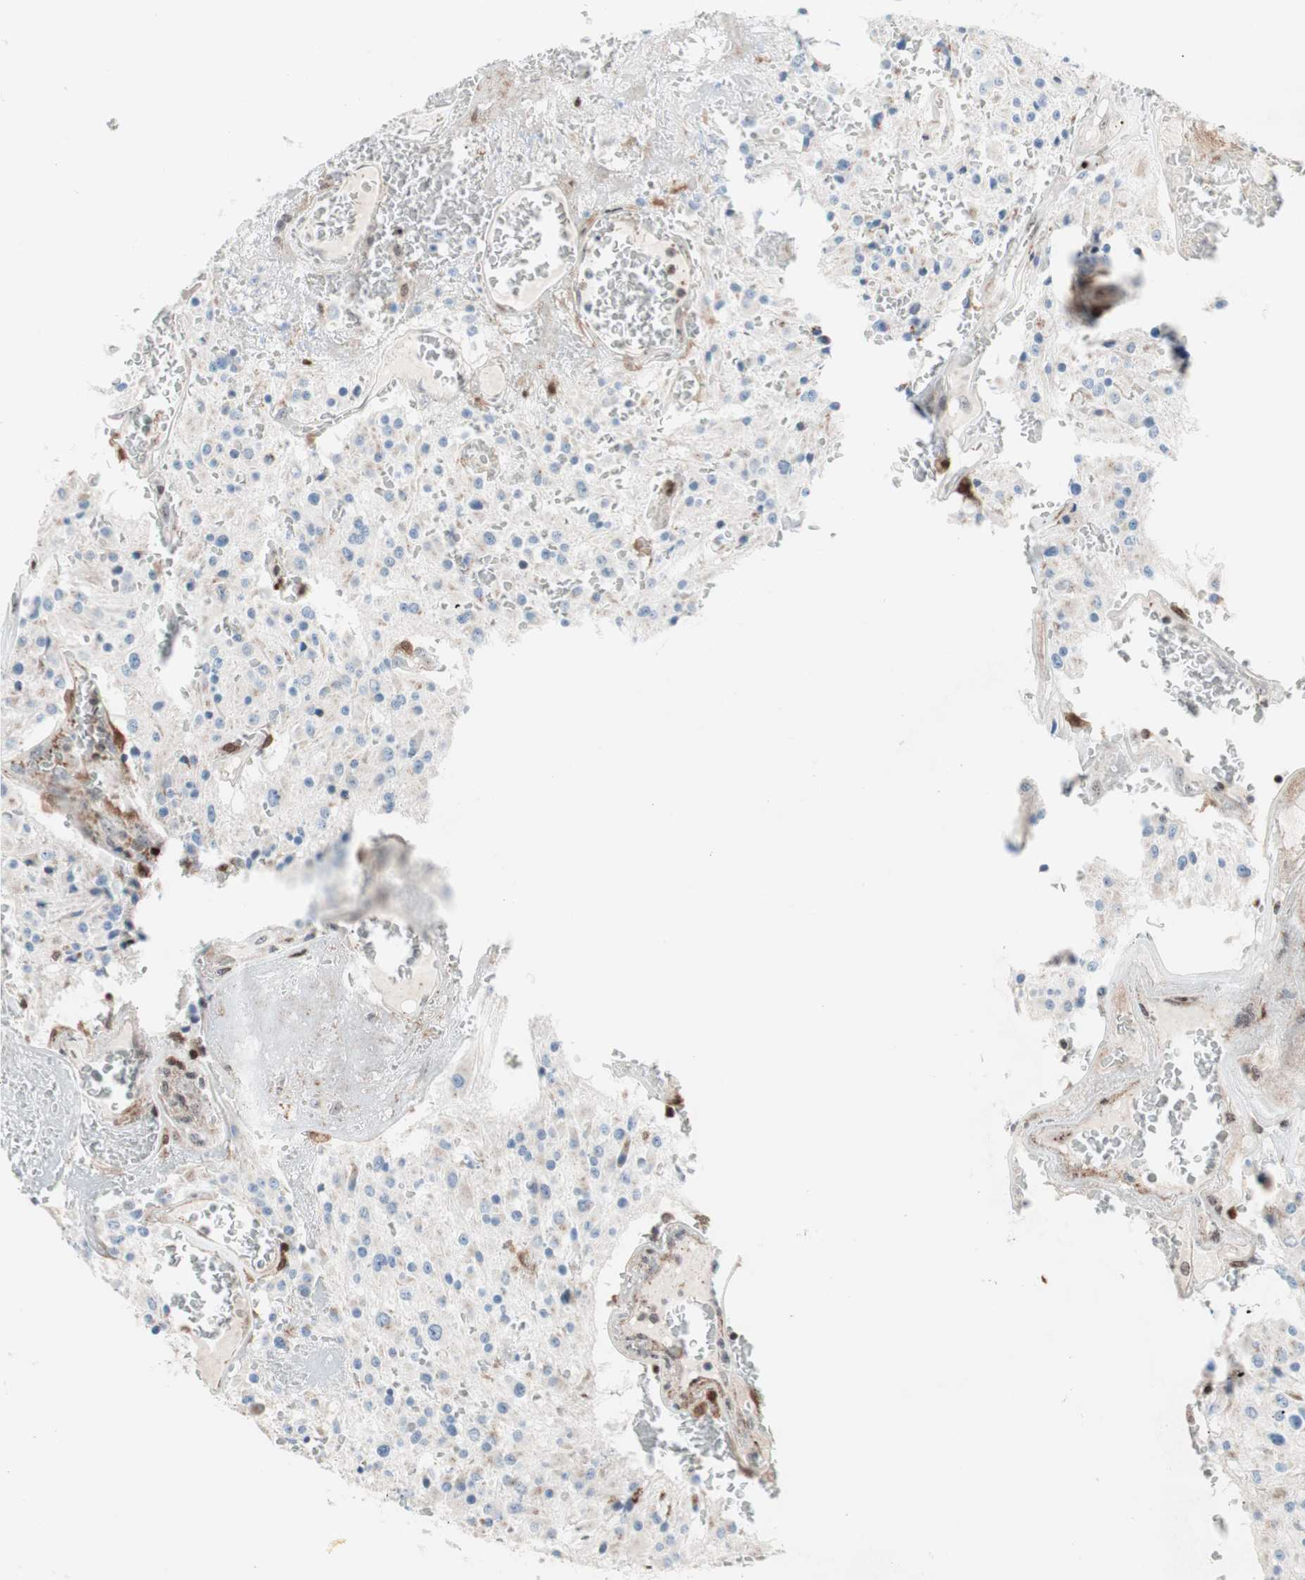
{"staining": {"intensity": "negative", "quantity": "none", "location": "none"}, "tissue": "glioma", "cell_type": "Tumor cells", "image_type": "cancer", "snomed": [{"axis": "morphology", "description": "Glioma, malignant, Low grade"}, {"axis": "topography", "description": "Brain"}], "caption": "Human malignant glioma (low-grade) stained for a protein using IHC demonstrates no expression in tumor cells.", "gene": "RGS10", "patient": {"sex": "male", "age": 58}}